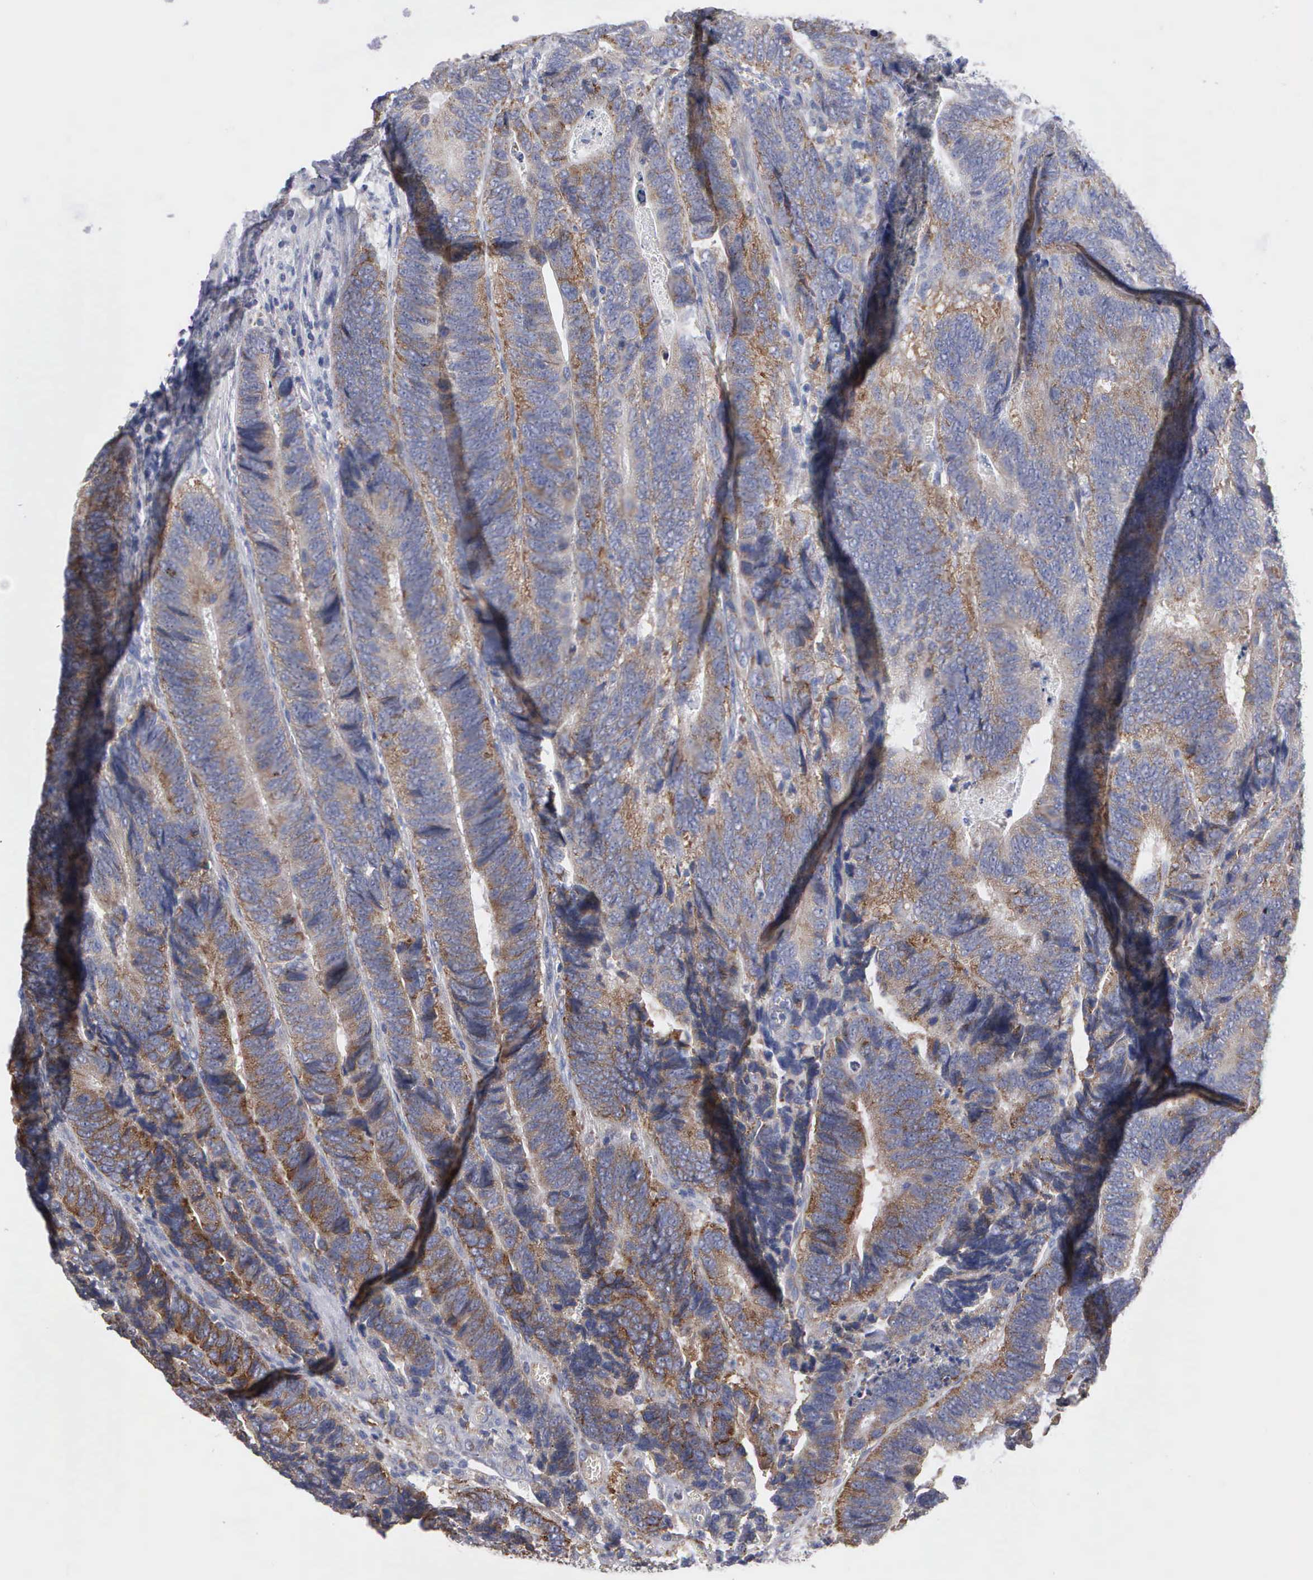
{"staining": {"intensity": "moderate", "quantity": "25%-75%", "location": "cytoplasmic/membranous"}, "tissue": "colorectal cancer", "cell_type": "Tumor cells", "image_type": "cancer", "snomed": [{"axis": "morphology", "description": "Adenocarcinoma, NOS"}, {"axis": "topography", "description": "Colon"}], "caption": "This is a photomicrograph of immunohistochemistry (IHC) staining of adenocarcinoma (colorectal), which shows moderate staining in the cytoplasmic/membranous of tumor cells.", "gene": "TXLNG", "patient": {"sex": "male", "age": 72}}